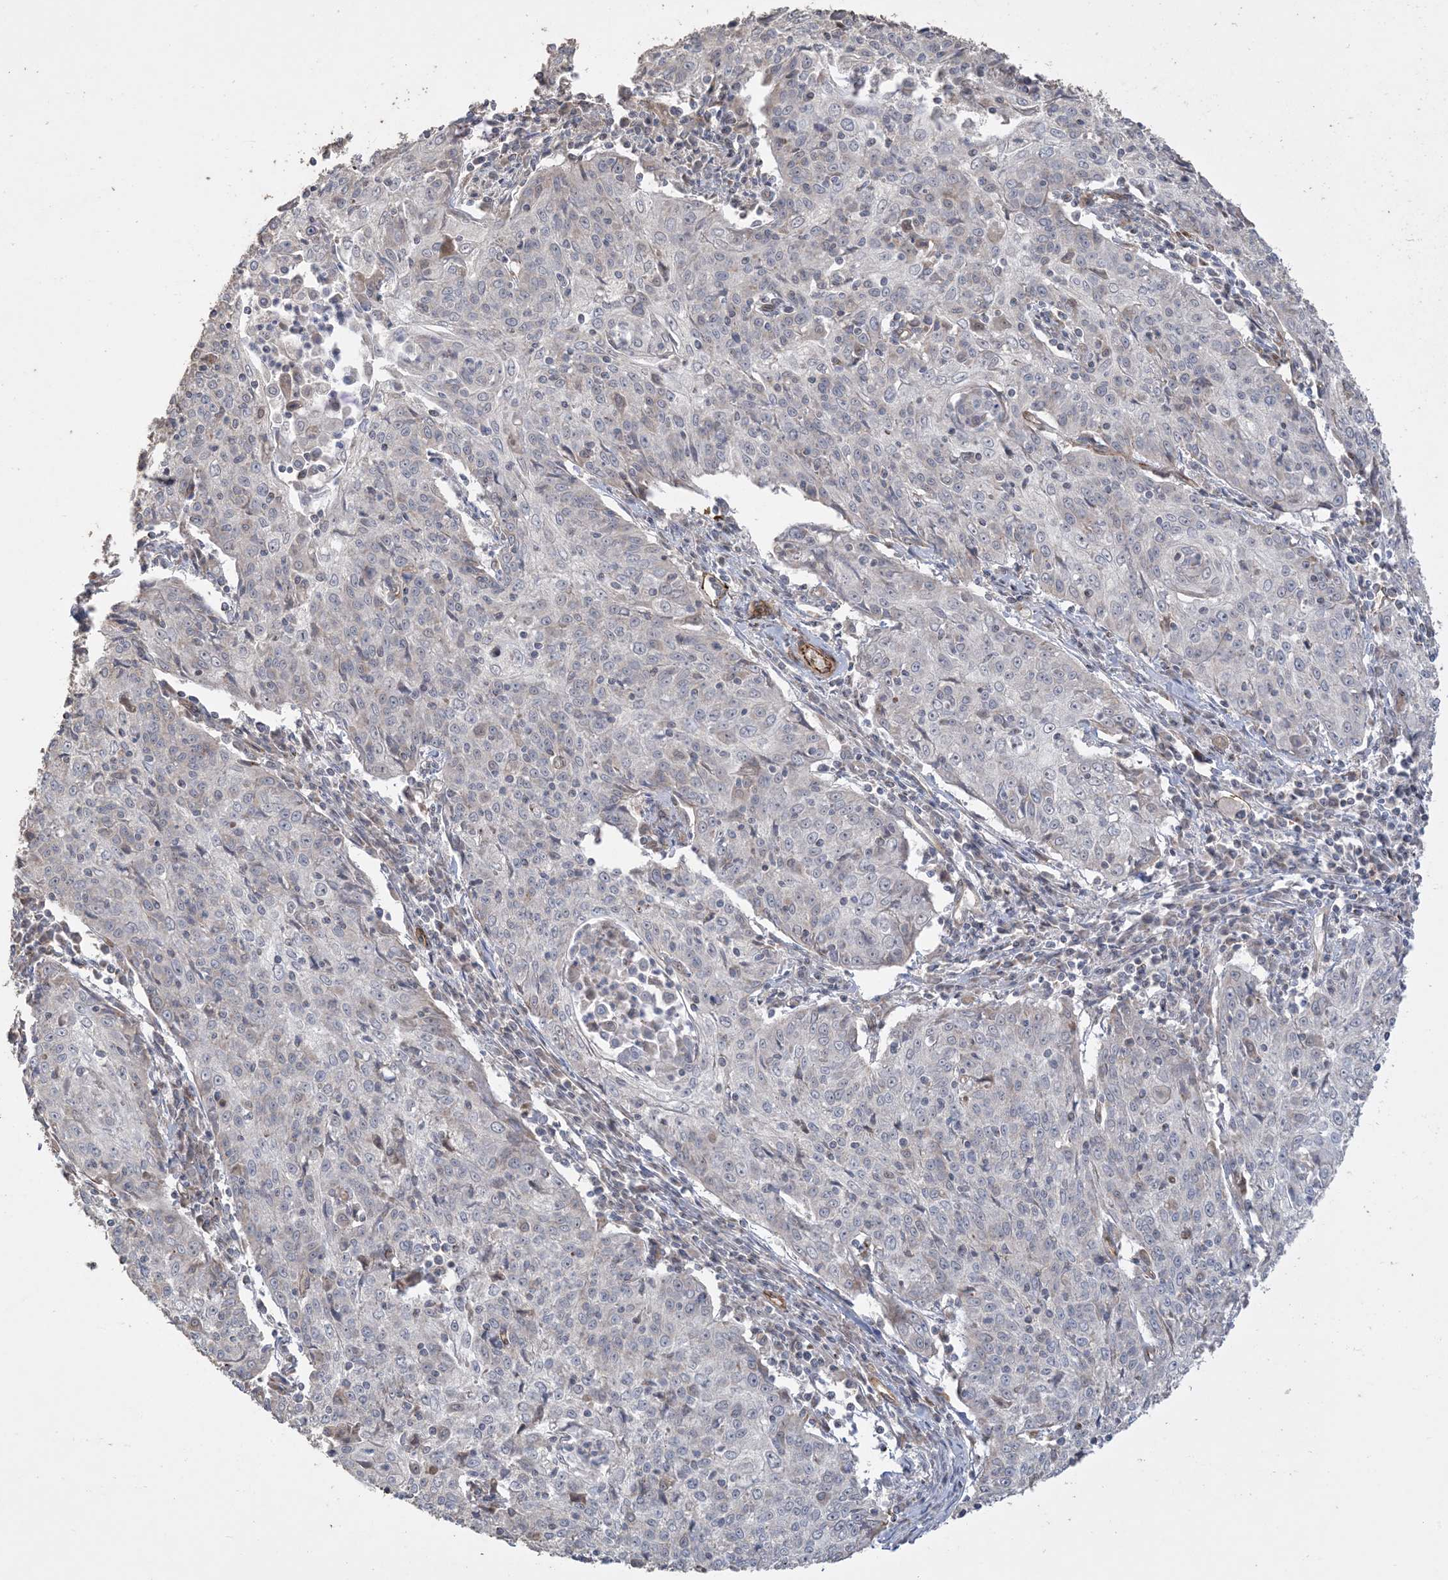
{"staining": {"intensity": "negative", "quantity": "none", "location": "none"}, "tissue": "cervical cancer", "cell_type": "Tumor cells", "image_type": "cancer", "snomed": [{"axis": "morphology", "description": "Squamous cell carcinoma, NOS"}, {"axis": "topography", "description": "Cervix"}], "caption": "A histopathology image of cervical cancer (squamous cell carcinoma) stained for a protein reveals no brown staining in tumor cells.", "gene": "AGA", "patient": {"sex": "female", "age": 48}}